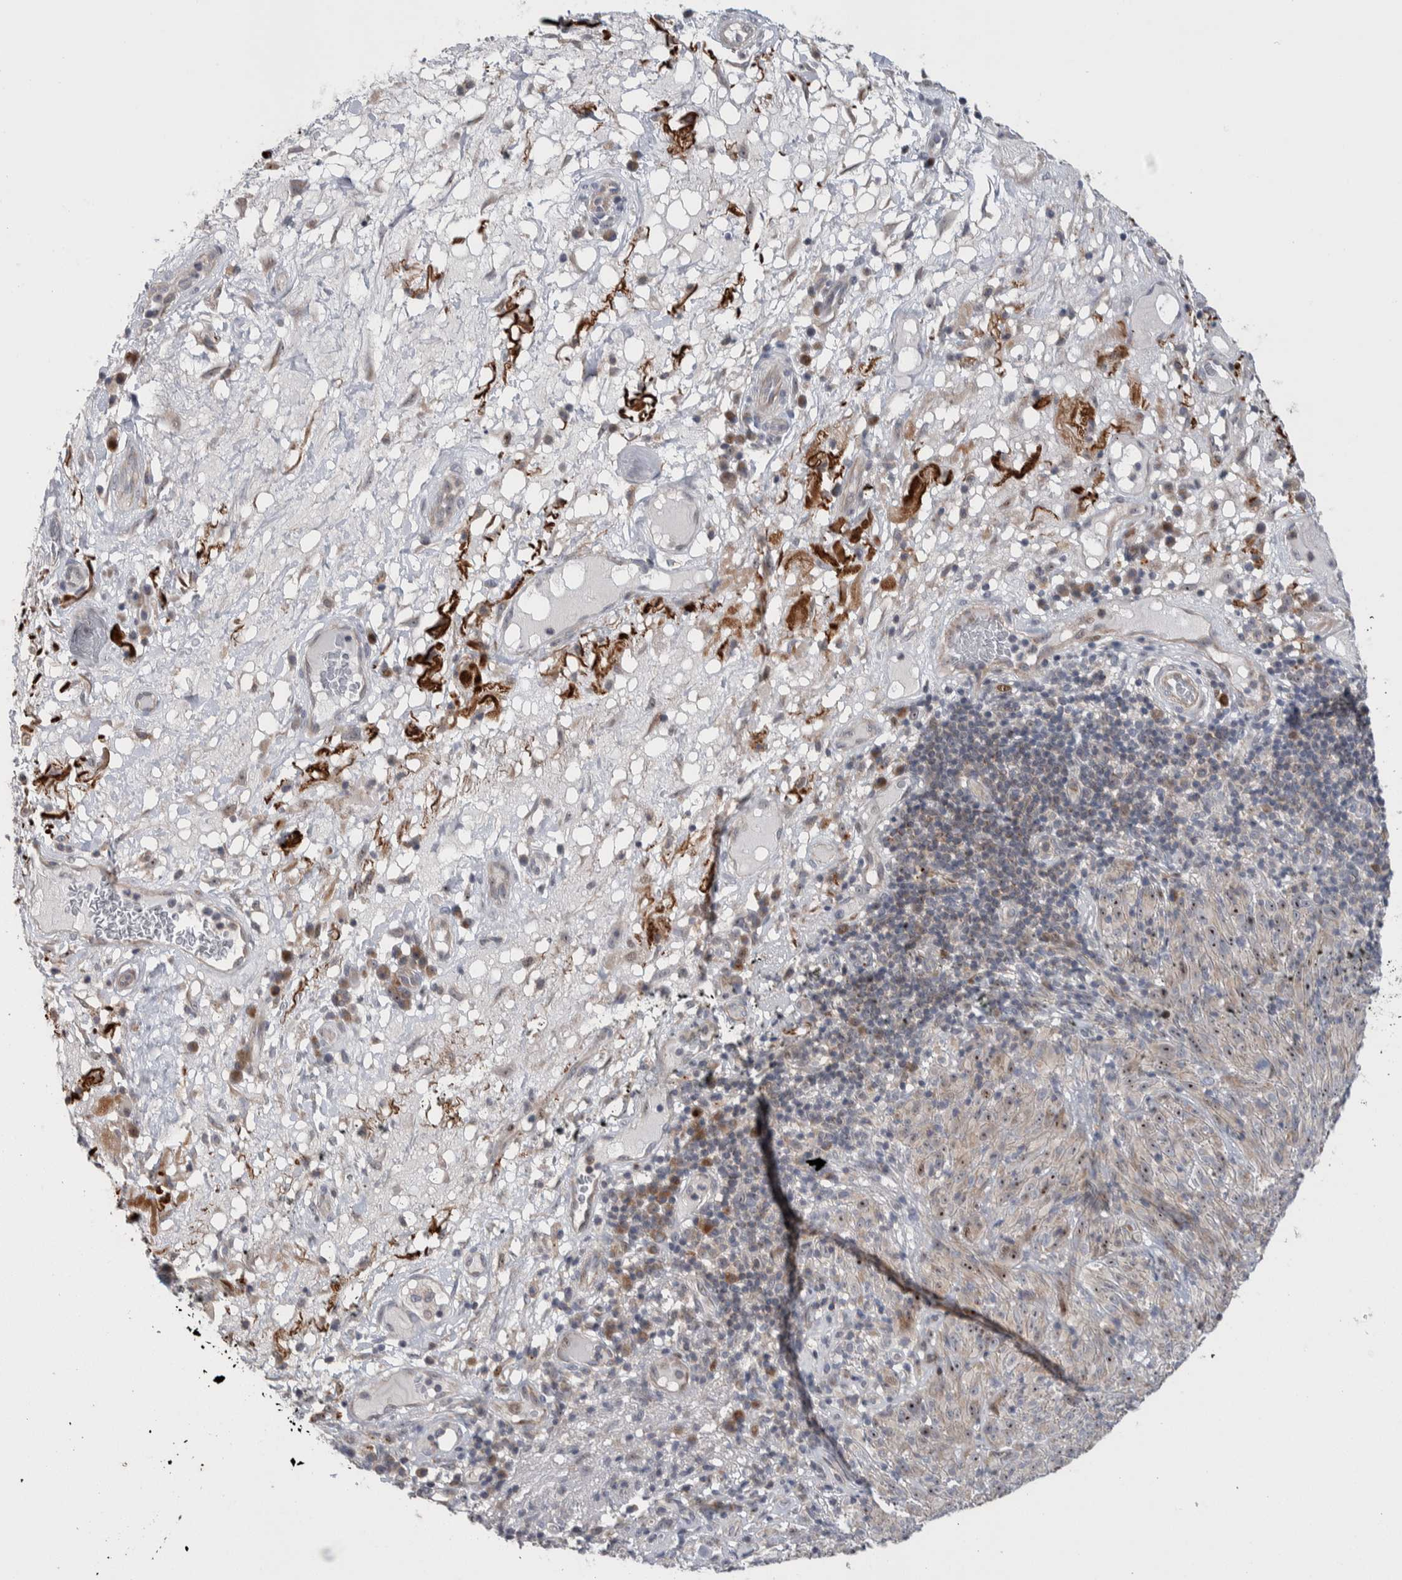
{"staining": {"intensity": "strong", "quantity": "<25%", "location": "cytoplasmic/membranous,nuclear"}, "tissue": "melanoma", "cell_type": "Tumor cells", "image_type": "cancer", "snomed": [{"axis": "morphology", "description": "Malignant melanoma, NOS"}, {"axis": "topography", "description": "Skin of head"}], "caption": "Immunohistochemistry (DAB) staining of melanoma shows strong cytoplasmic/membranous and nuclear protein staining in approximately <25% of tumor cells.", "gene": "PRRG4", "patient": {"sex": "male", "age": 96}}